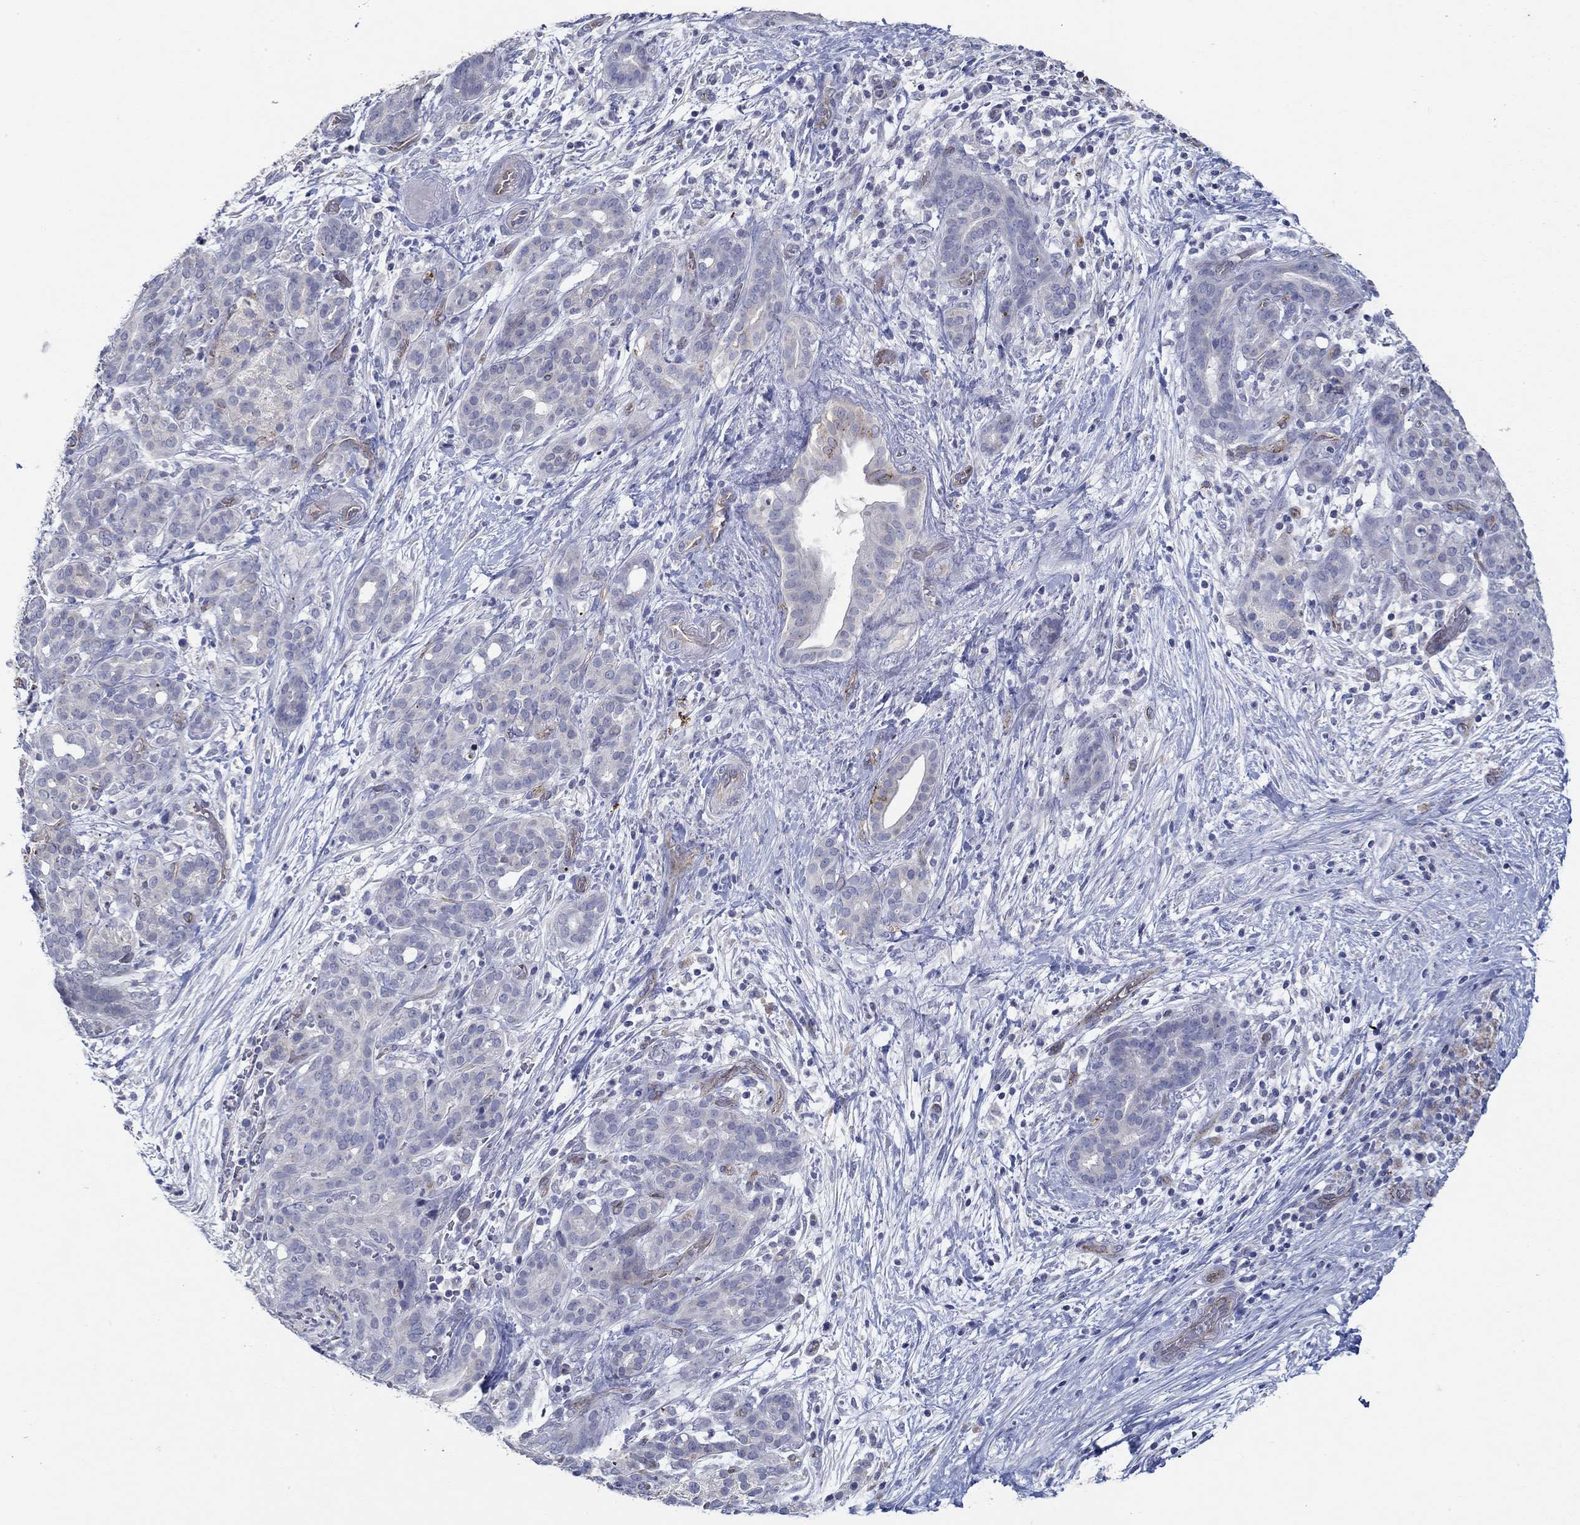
{"staining": {"intensity": "negative", "quantity": "none", "location": "none"}, "tissue": "pancreatic cancer", "cell_type": "Tumor cells", "image_type": "cancer", "snomed": [{"axis": "morphology", "description": "Adenocarcinoma, NOS"}, {"axis": "topography", "description": "Pancreas"}], "caption": "Immunohistochemical staining of human pancreatic adenocarcinoma displays no significant staining in tumor cells.", "gene": "GJA5", "patient": {"sex": "male", "age": 44}}